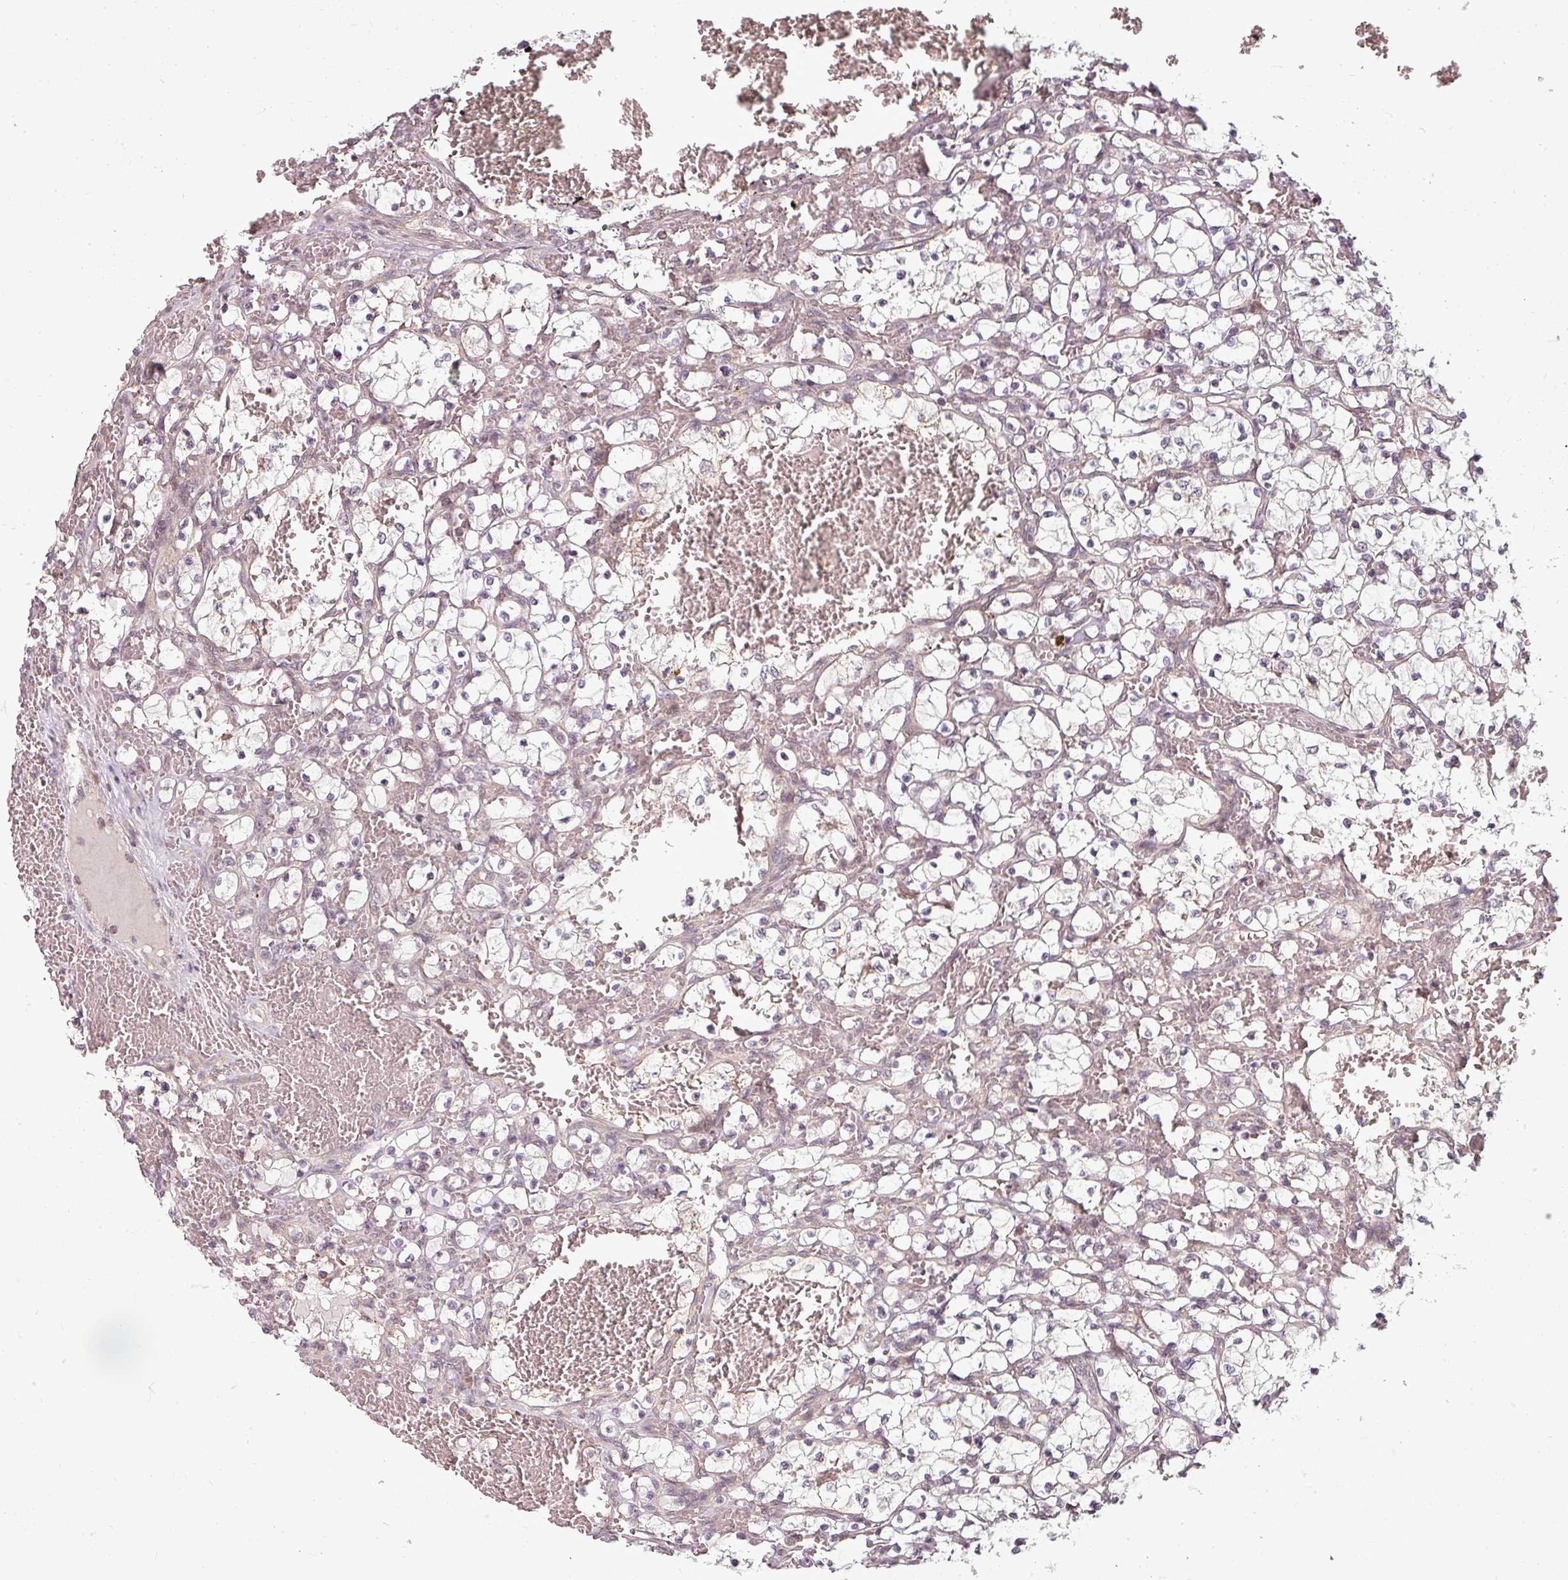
{"staining": {"intensity": "negative", "quantity": "none", "location": "none"}, "tissue": "renal cancer", "cell_type": "Tumor cells", "image_type": "cancer", "snomed": [{"axis": "morphology", "description": "Adenocarcinoma, NOS"}, {"axis": "topography", "description": "Kidney"}], "caption": "Immunohistochemistry (IHC) image of human renal cancer stained for a protein (brown), which reveals no expression in tumor cells.", "gene": "CLIC1", "patient": {"sex": "female", "age": 69}}